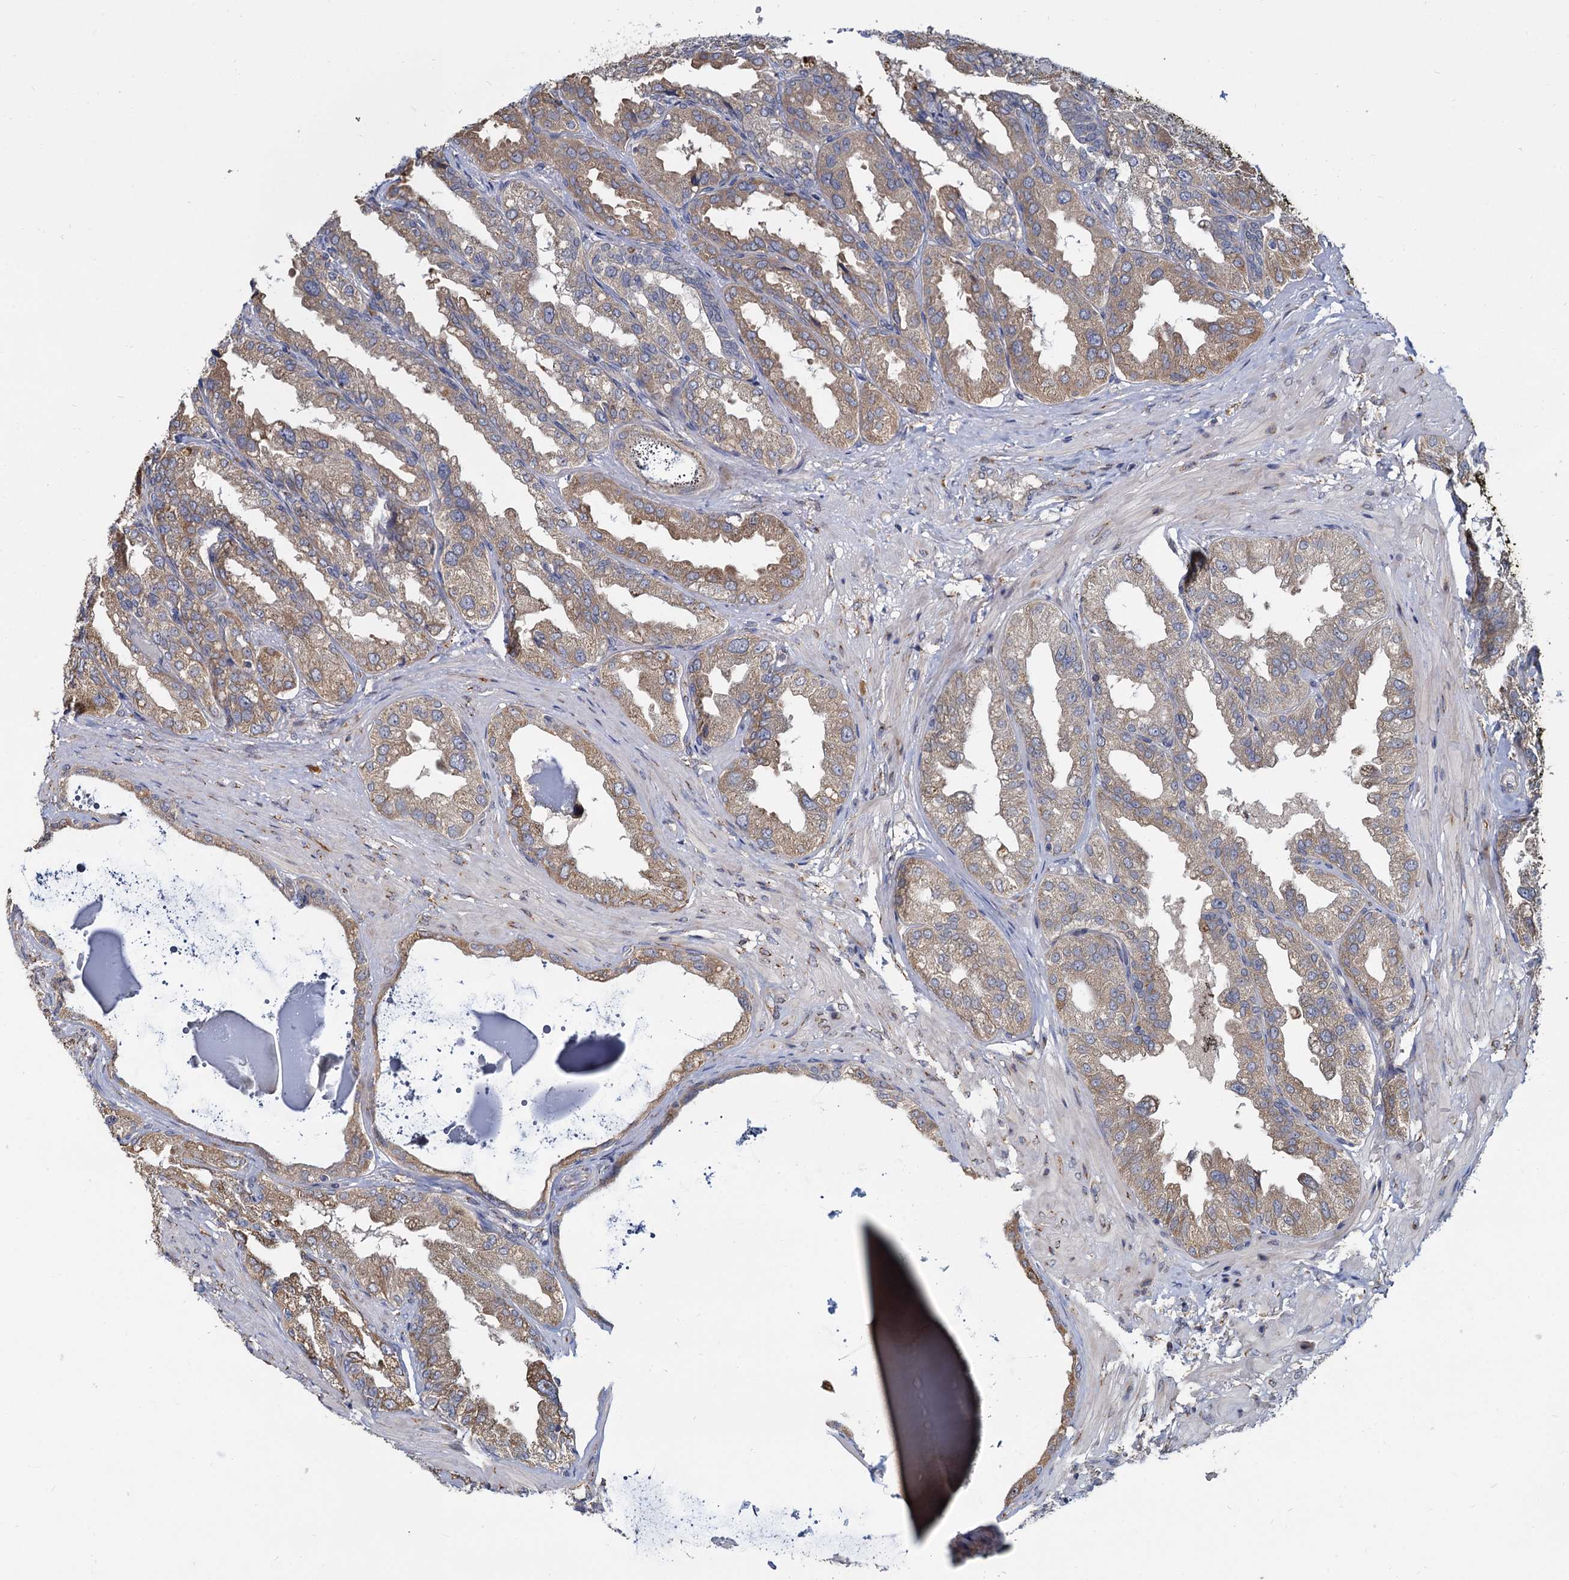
{"staining": {"intensity": "moderate", "quantity": "25%-75%", "location": "cytoplasmic/membranous"}, "tissue": "seminal vesicle", "cell_type": "Glandular cells", "image_type": "normal", "snomed": [{"axis": "morphology", "description": "Normal tissue, NOS"}, {"axis": "topography", "description": "Seminal veicle"}], "caption": "Immunohistochemistry micrograph of unremarkable seminal vesicle: seminal vesicle stained using immunohistochemistry displays medium levels of moderate protein expression localized specifically in the cytoplasmic/membranous of glandular cells, appearing as a cytoplasmic/membranous brown color.", "gene": "LRRC51", "patient": {"sex": "male", "age": 63}}